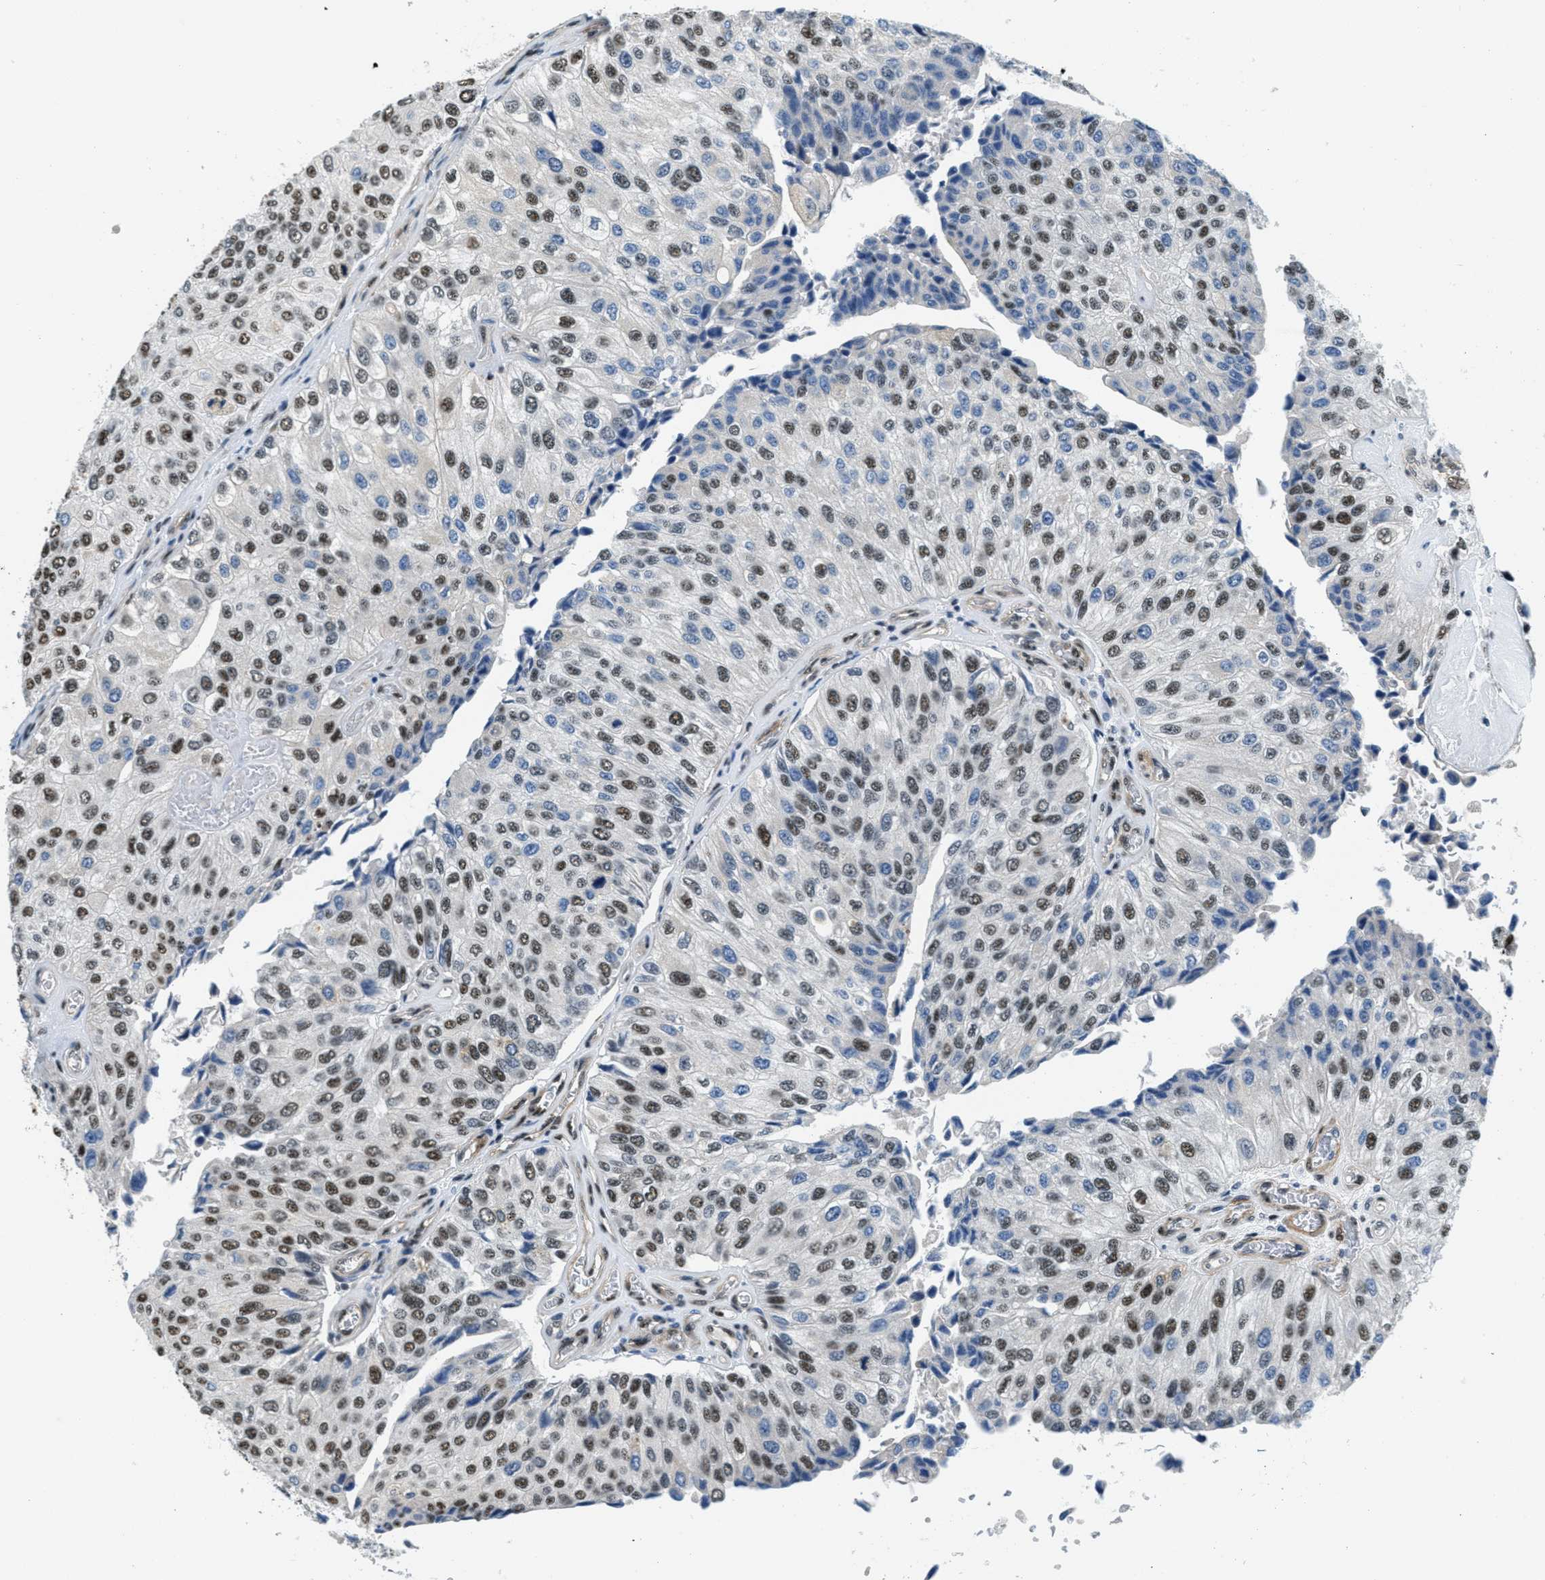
{"staining": {"intensity": "moderate", "quantity": "25%-75%", "location": "nuclear"}, "tissue": "urothelial cancer", "cell_type": "Tumor cells", "image_type": "cancer", "snomed": [{"axis": "morphology", "description": "Urothelial carcinoma, High grade"}, {"axis": "topography", "description": "Kidney"}, {"axis": "topography", "description": "Urinary bladder"}], "caption": "A high-resolution micrograph shows IHC staining of high-grade urothelial carcinoma, which demonstrates moderate nuclear expression in approximately 25%-75% of tumor cells.", "gene": "CFAP36", "patient": {"sex": "male", "age": 77}}